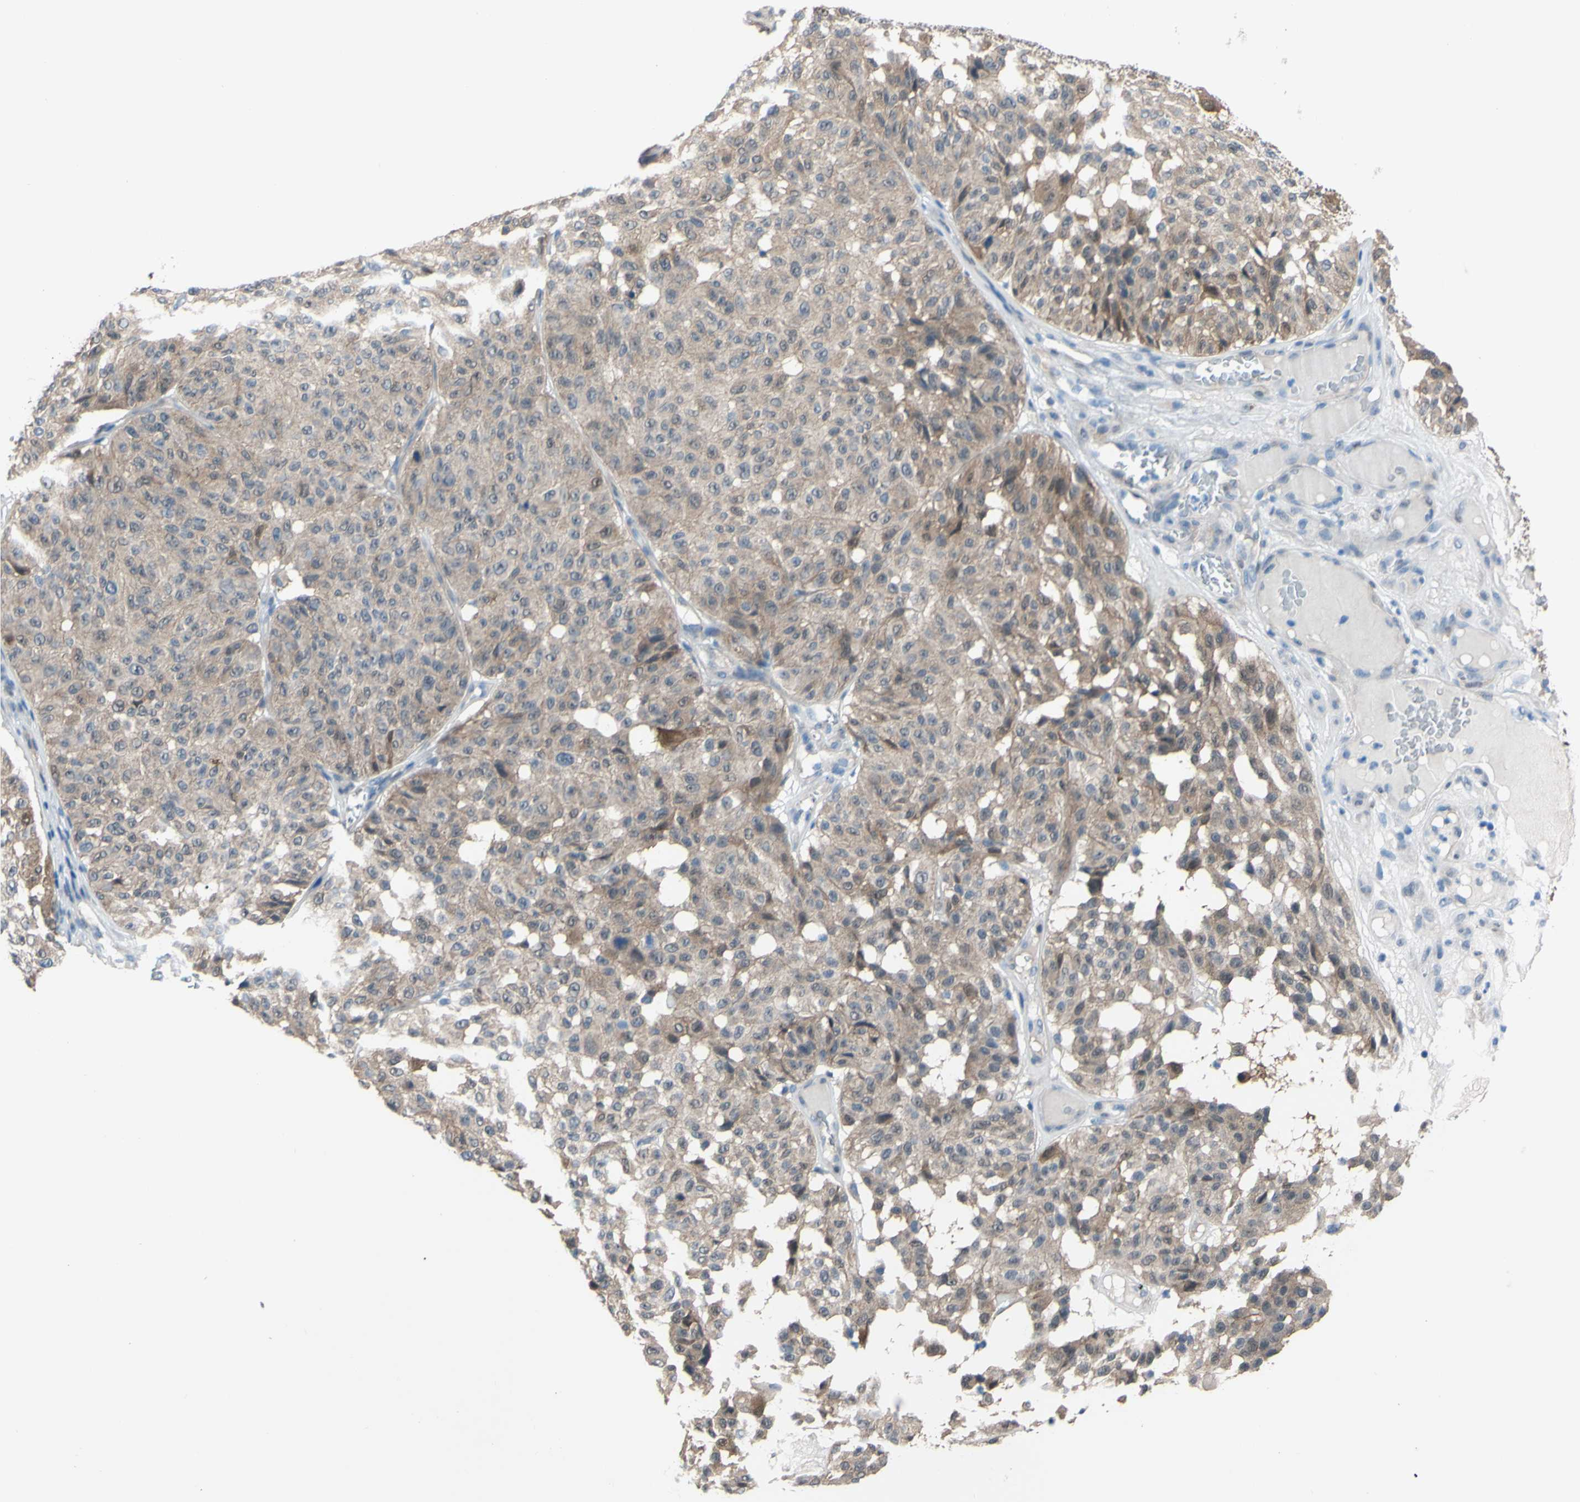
{"staining": {"intensity": "weak", "quantity": ">75%", "location": "cytoplasmic/membranous"}, "tissue": "melanoma", "cell_type": "Tumor cells", "image_type": "cancer", "snomed": [{"axis": "morphology", "description": "Malignant melanoma, NOS"}, {"axis": "topography", "description": "Skin"}], "caption": "Malignant melanoma stained with a brown dye displays weak cytoplasmic/membranous positive expression in about >75% of tumor cells.", "gene": "NOL3", "patient": {"sex": "female", "age": 46}}